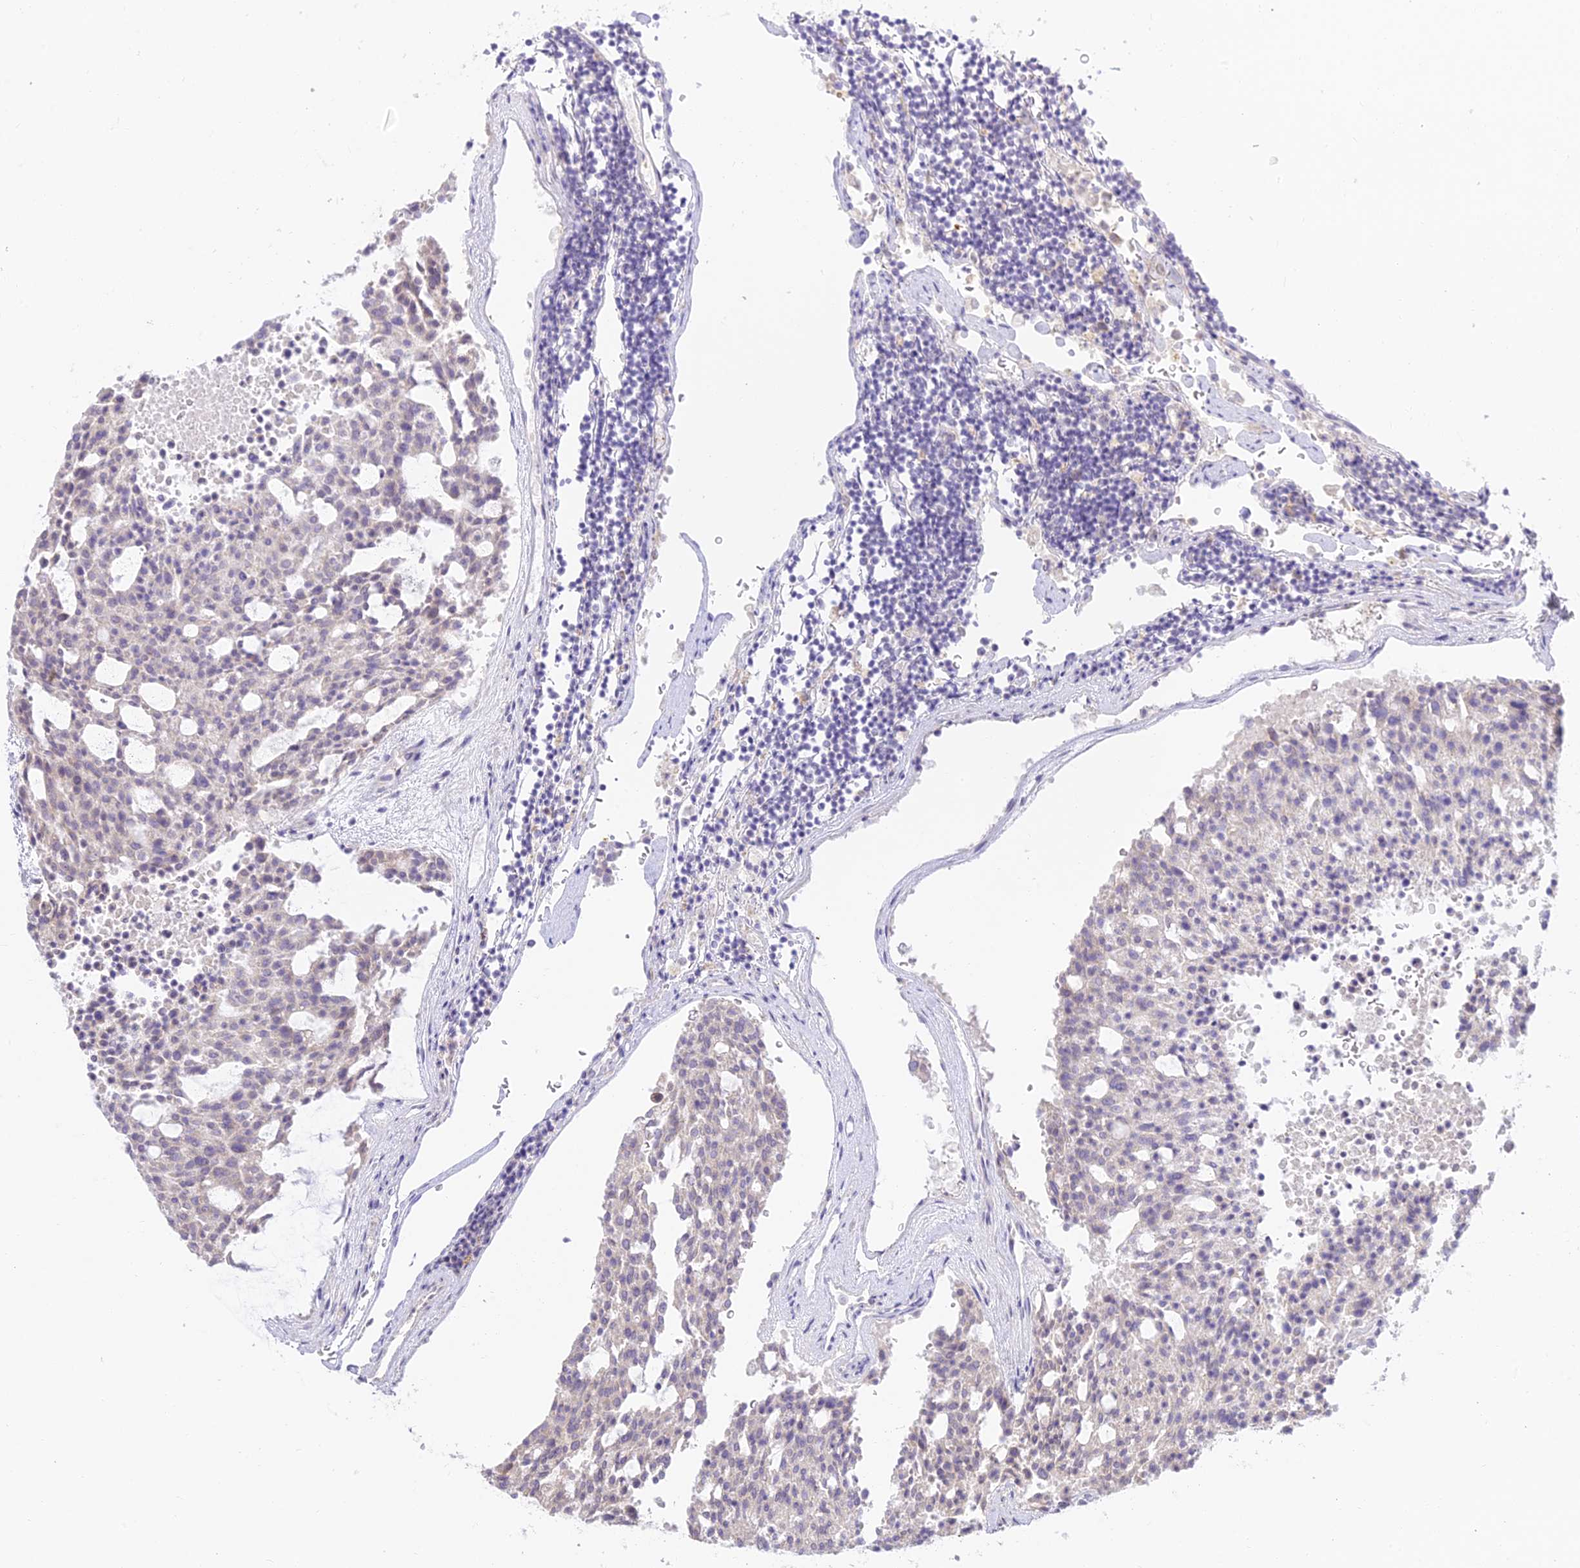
{"staining": {"intensity": "negative", "quantity": "none", "location": "none"}, "tissue": "carcinoid", "cell_type": "Tumor cells", "image_type": "cancer", "snomed": [{"axis": "morphology", "description": "Carcinoid, malignant, NOS"}, {"axis": "topography", "description": "Pancreas"}], "caption": "Tumor cells are negative for brown protein staining in malignant carcinoid. The staining was performed using DAB to visualize the protein expression in brown, while the nuclei were stained in blue with hematoxylin (Magnification: 20x).", "gene": "TMEM40", "patient": {"sex": "female", "age": 54}}